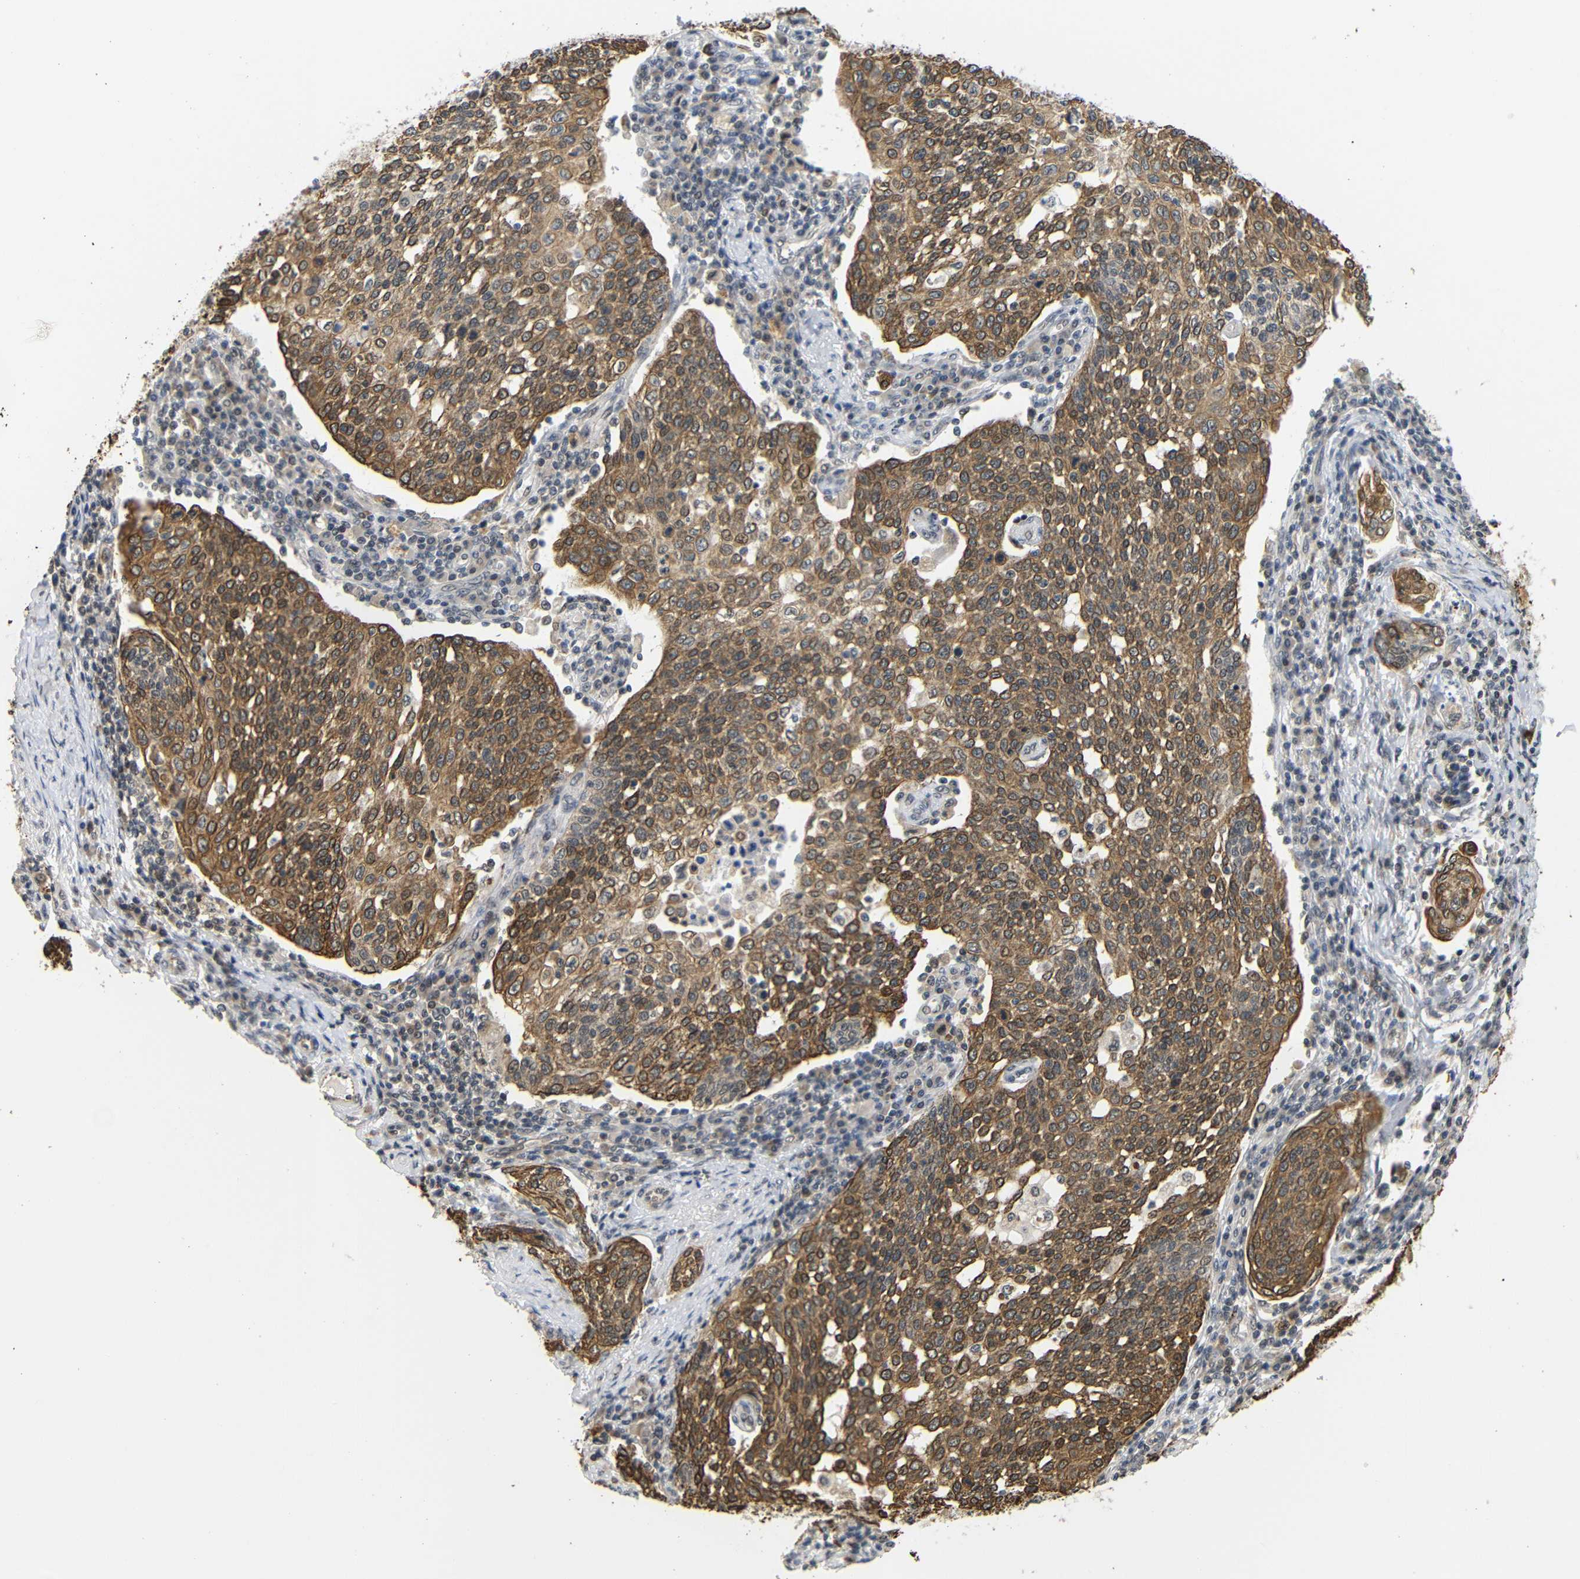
{"staining": {"intensity": "moderate", "quantity": ">75%", "location": "cytoplasmic/membranous,nuclear"}, "tissue": "cervical cancer", "cell_type": "Tumor cells", "image_type": "cancer", "snomed": [{"axis": "morphology", "description": "Squamous cell carcinoma, NOS"}, {"axis": "topography", "description": "Cervix"}], "caption": "DAB (3,3'-diaminobenzidine) immunohistochemical staining of cervical cancer shows moderate cytoplasmic/membranous and nuclear protein staining in approximately >75% of tumor cells. Nuclei are stained in blue.", "gene": "GJA5", "patient": {"sex": "female", "age": 34}}